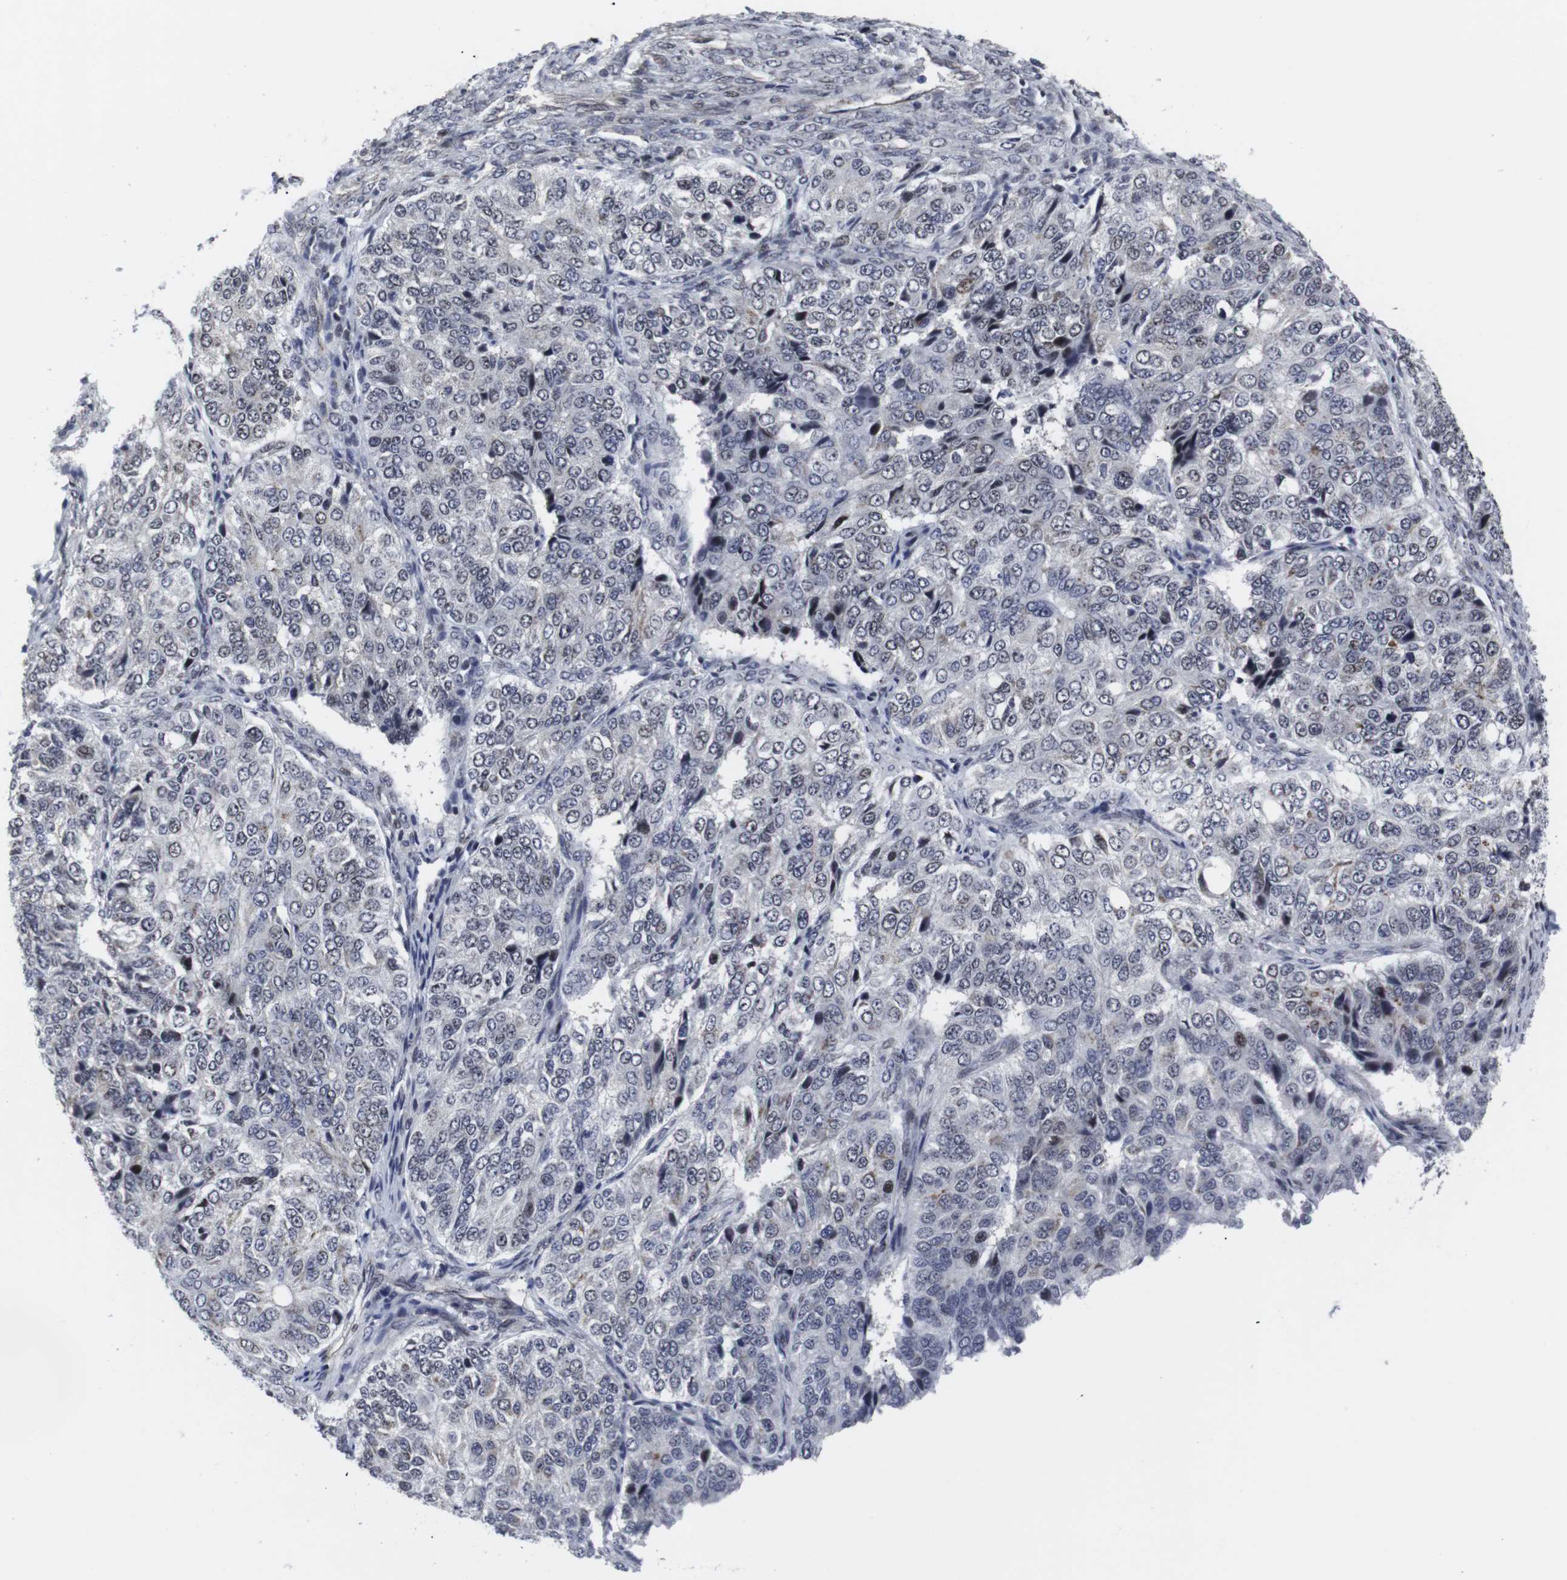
{"staining": {"intensity": "weak", "quantity": "<25%", "location": "nuclear"}, "tissue": "ovarian cancer", "cell_type": "Tumor cells", "image_type": "cancer", "snomed": [{"axis": "morphology", "description": "Carcinoma, endometroid"}, {"axis": "topography", "description": "Ovary"}], "caption": "Ovarian cancer (endometroid carcinoma) was stained to show a protein in brown. There is no significant staining in tumor cells. Brightfield microscopy of immunohistochemistry stained with DAB (3,3'-diaminobenzidine) (brown) and hematoxylin (blue), captured at high magnification.", "gene": "MLH1", "patient": {"sex": "female", "age": 51}}